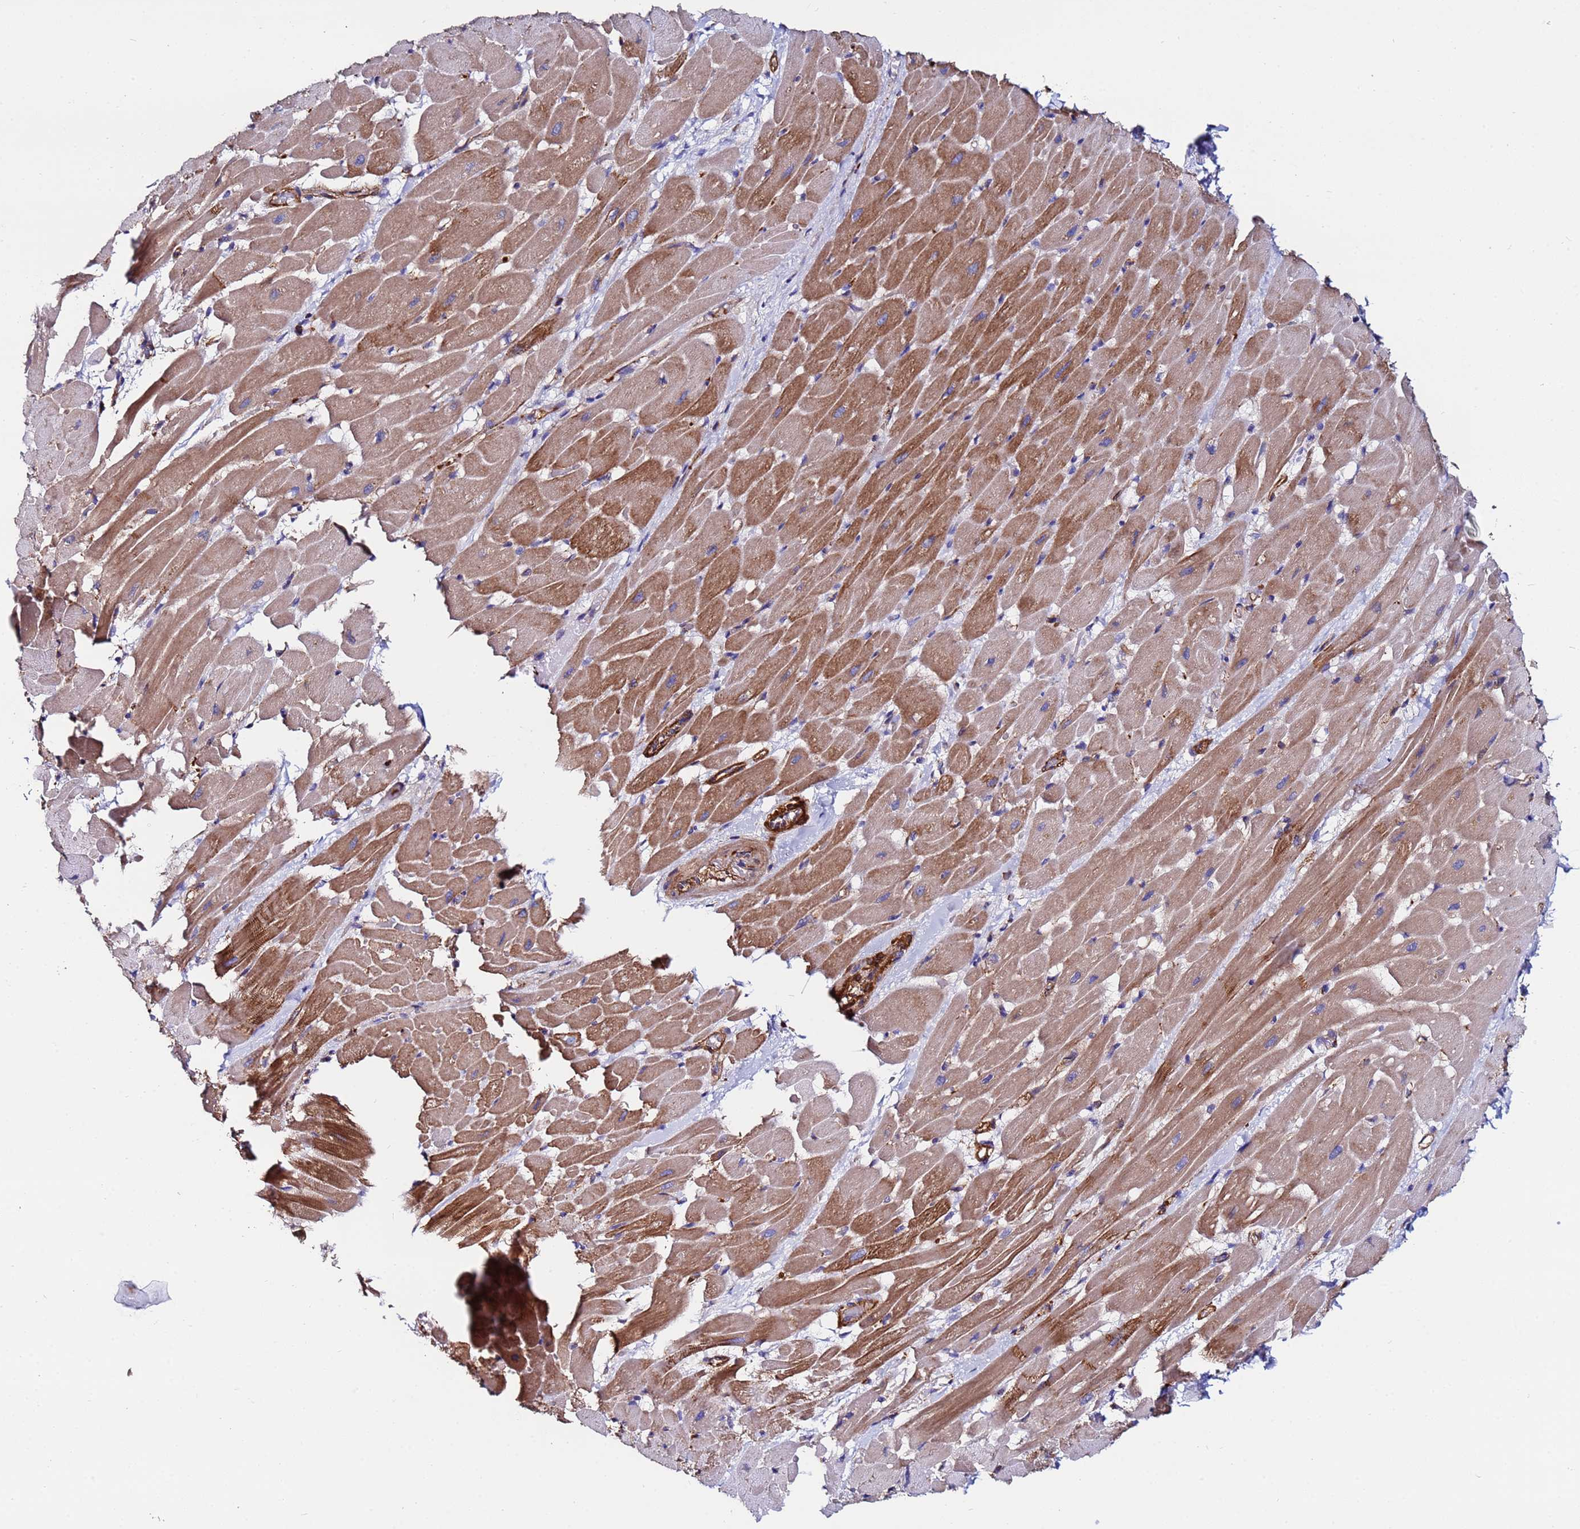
{"staining": {"intensity": "moderate", "quantity": ">75%", "location": "cytoplasmic/membranous"}, "tissue": "heart muscle", "cell_type": "Cardiomyocytes", "image_type": "normal", "snomed": [{"axis": "morphology", "description": "Normal tissue, NOS"}, {"axis": "topography", "description": "Heart"}], "caption": "The micrograph shows a brown stain indicating the presence of a protein in the cytoplasmic/membranous of cardiomyocytes in heart muscle.", "gene": "POTEE", "patient": {"sex": "male", "age": 37}}